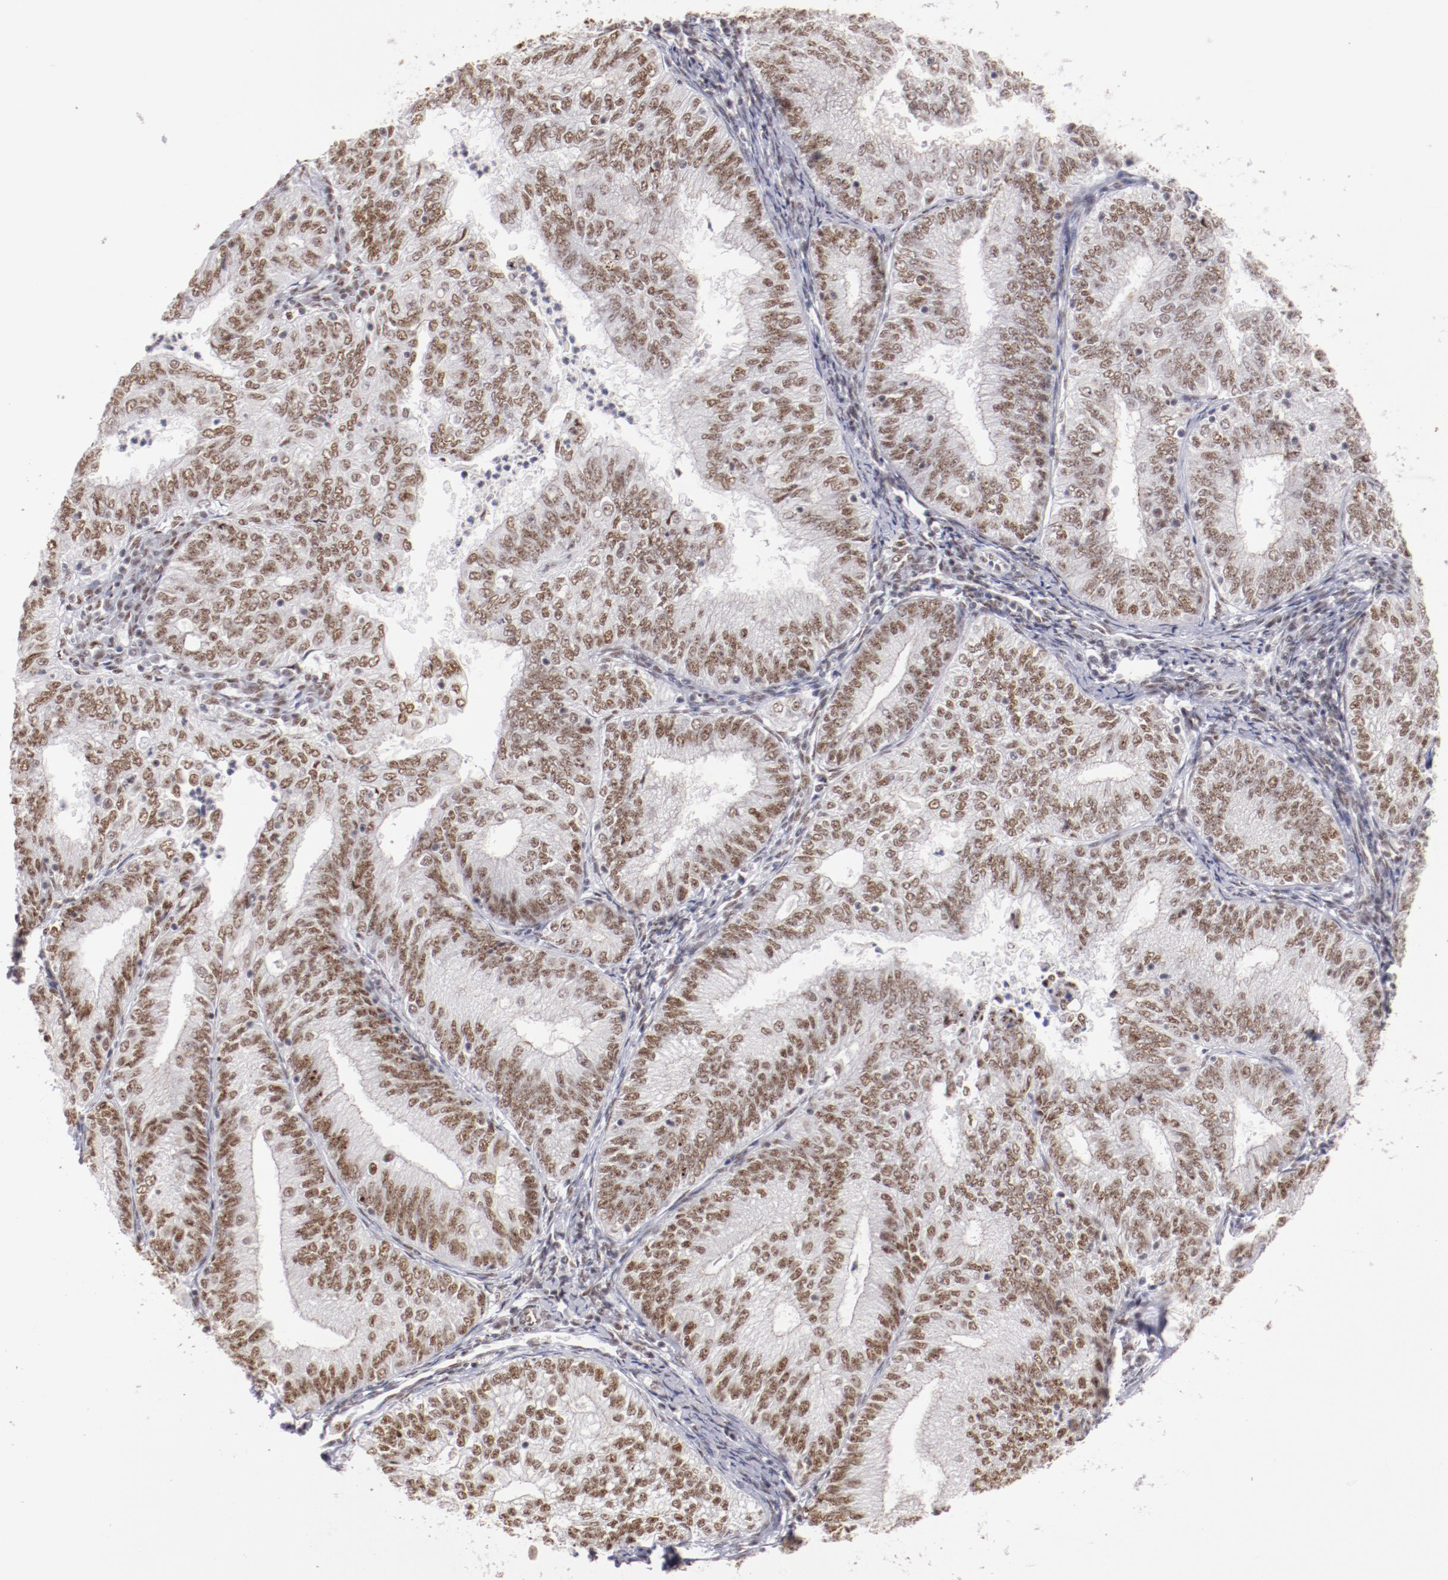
{"staining": {"intensity": "moderate", "quantity": ">75%", "location": "nuclear"}, "tissue": "endometrial cancer", "cell_type": "Tumor cells", "image_type": "cancer", "snomed": [{"axis": "morphology", "description": "Adenocarcinoma, NOS"}, {"axis": "topography", "description": "Endometrium"}], "caption": "The photomicrograph demonstrates immunohistochemical staining of endometrial adenocarcinoma. There is moderate nuclear expression is identified in approximately >75% of tumor cells. Using DAB (brown) and hematoxylin (blue) stains, captured at high magnification using brightfield microscopy.", "gene": "TFAP4", "patient": {"sex": "female", "age": 69}}